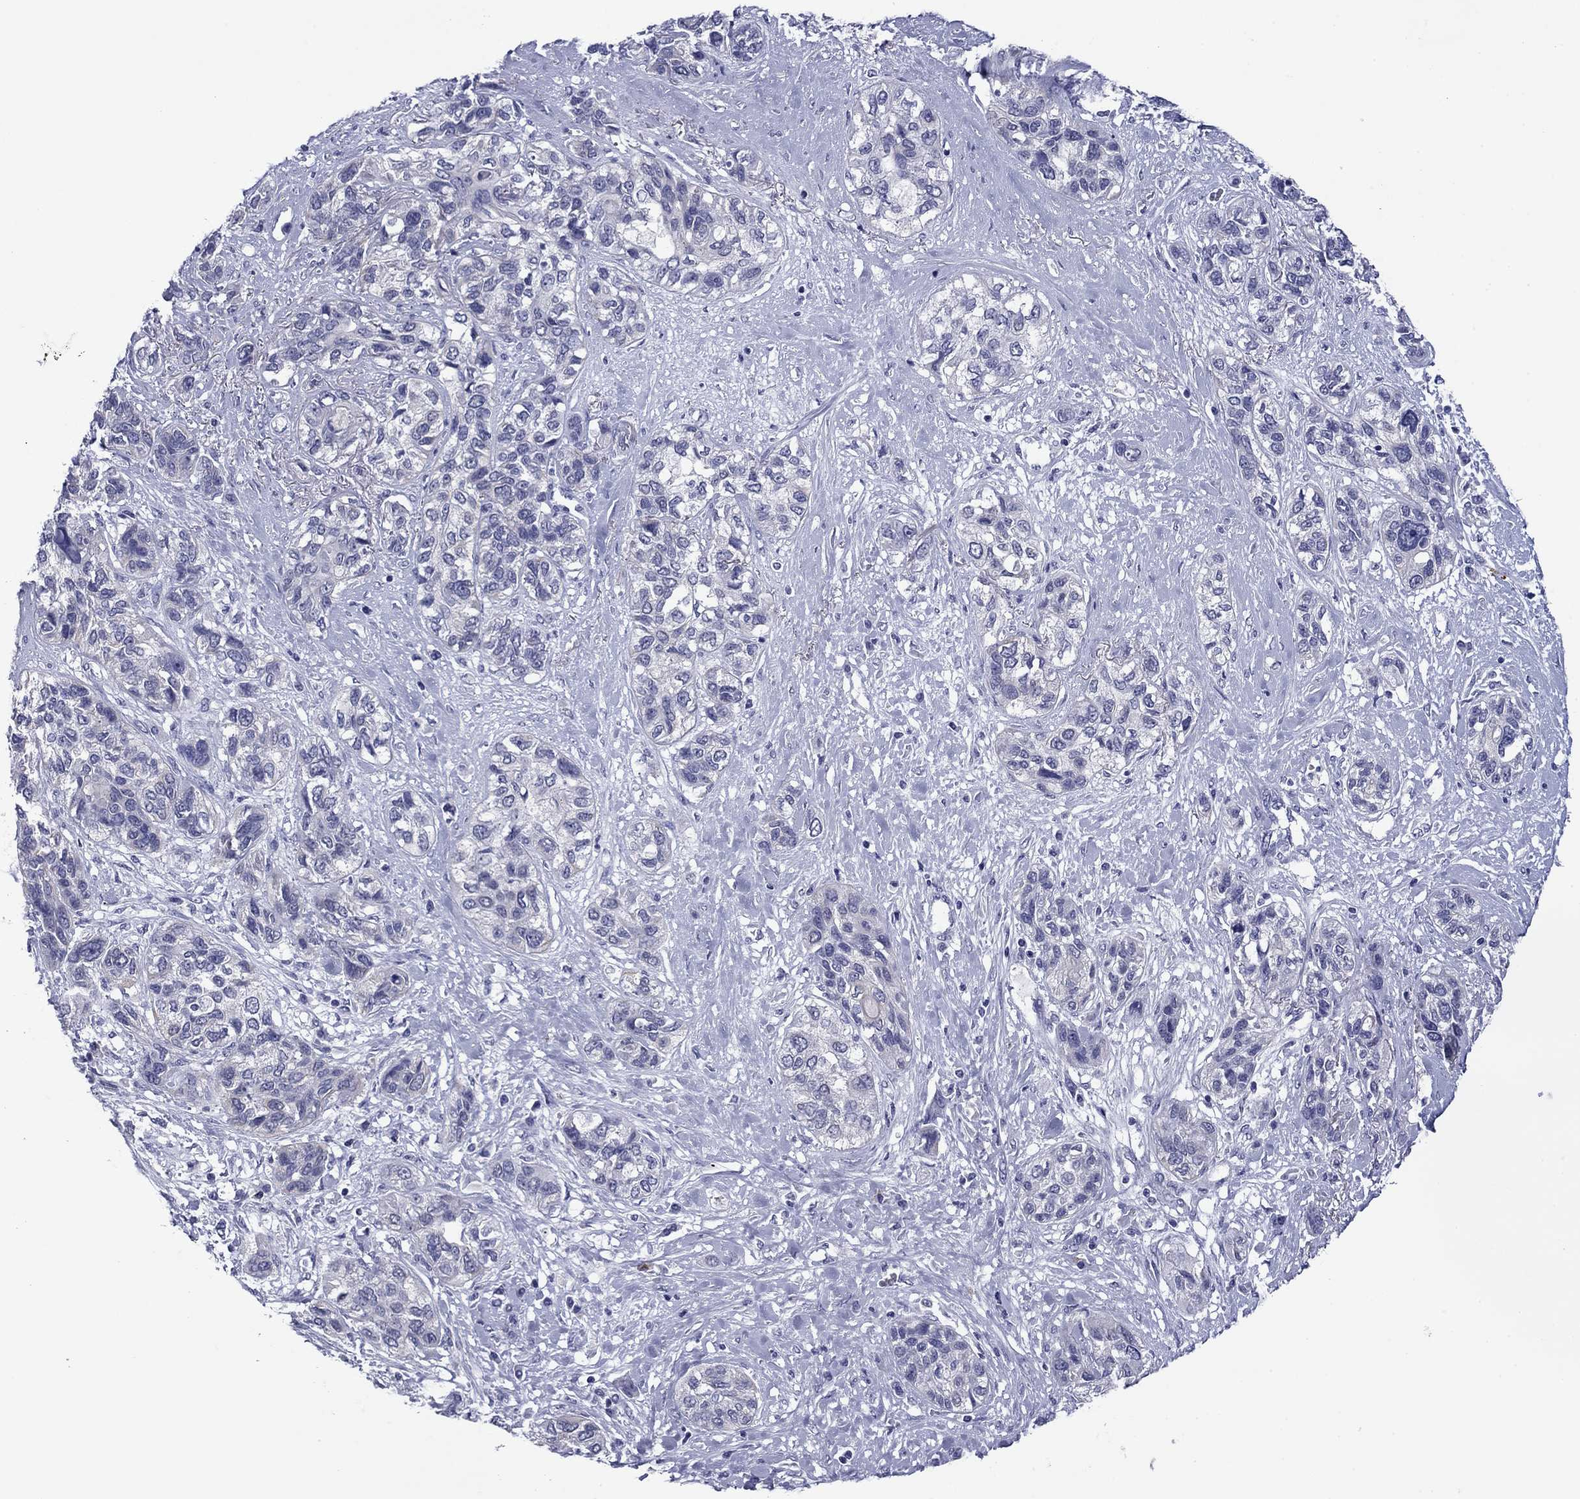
{"staining": {"intensity": "negative", "quantity": "none", "location": "none"}, "tissue": "lung cancer", "cell_type": "Tumor cells", "image_type": "cancer", "snomed": [{"axis": "morphology", "description": "Squamous cell carcinoma, NOS"}, {"axis": "topography", "description": "Lung"}], "caption": "Immunohistochemistry (IHC) image of neoplastic tissue: human squamous cell carcinoma (lung) stained with DAB (3,3'-diaminobenzidine) displays no significant protein staining in tumor cells.", "gene": "HAO1", "patient": {"sex": "female", "age": 70}}